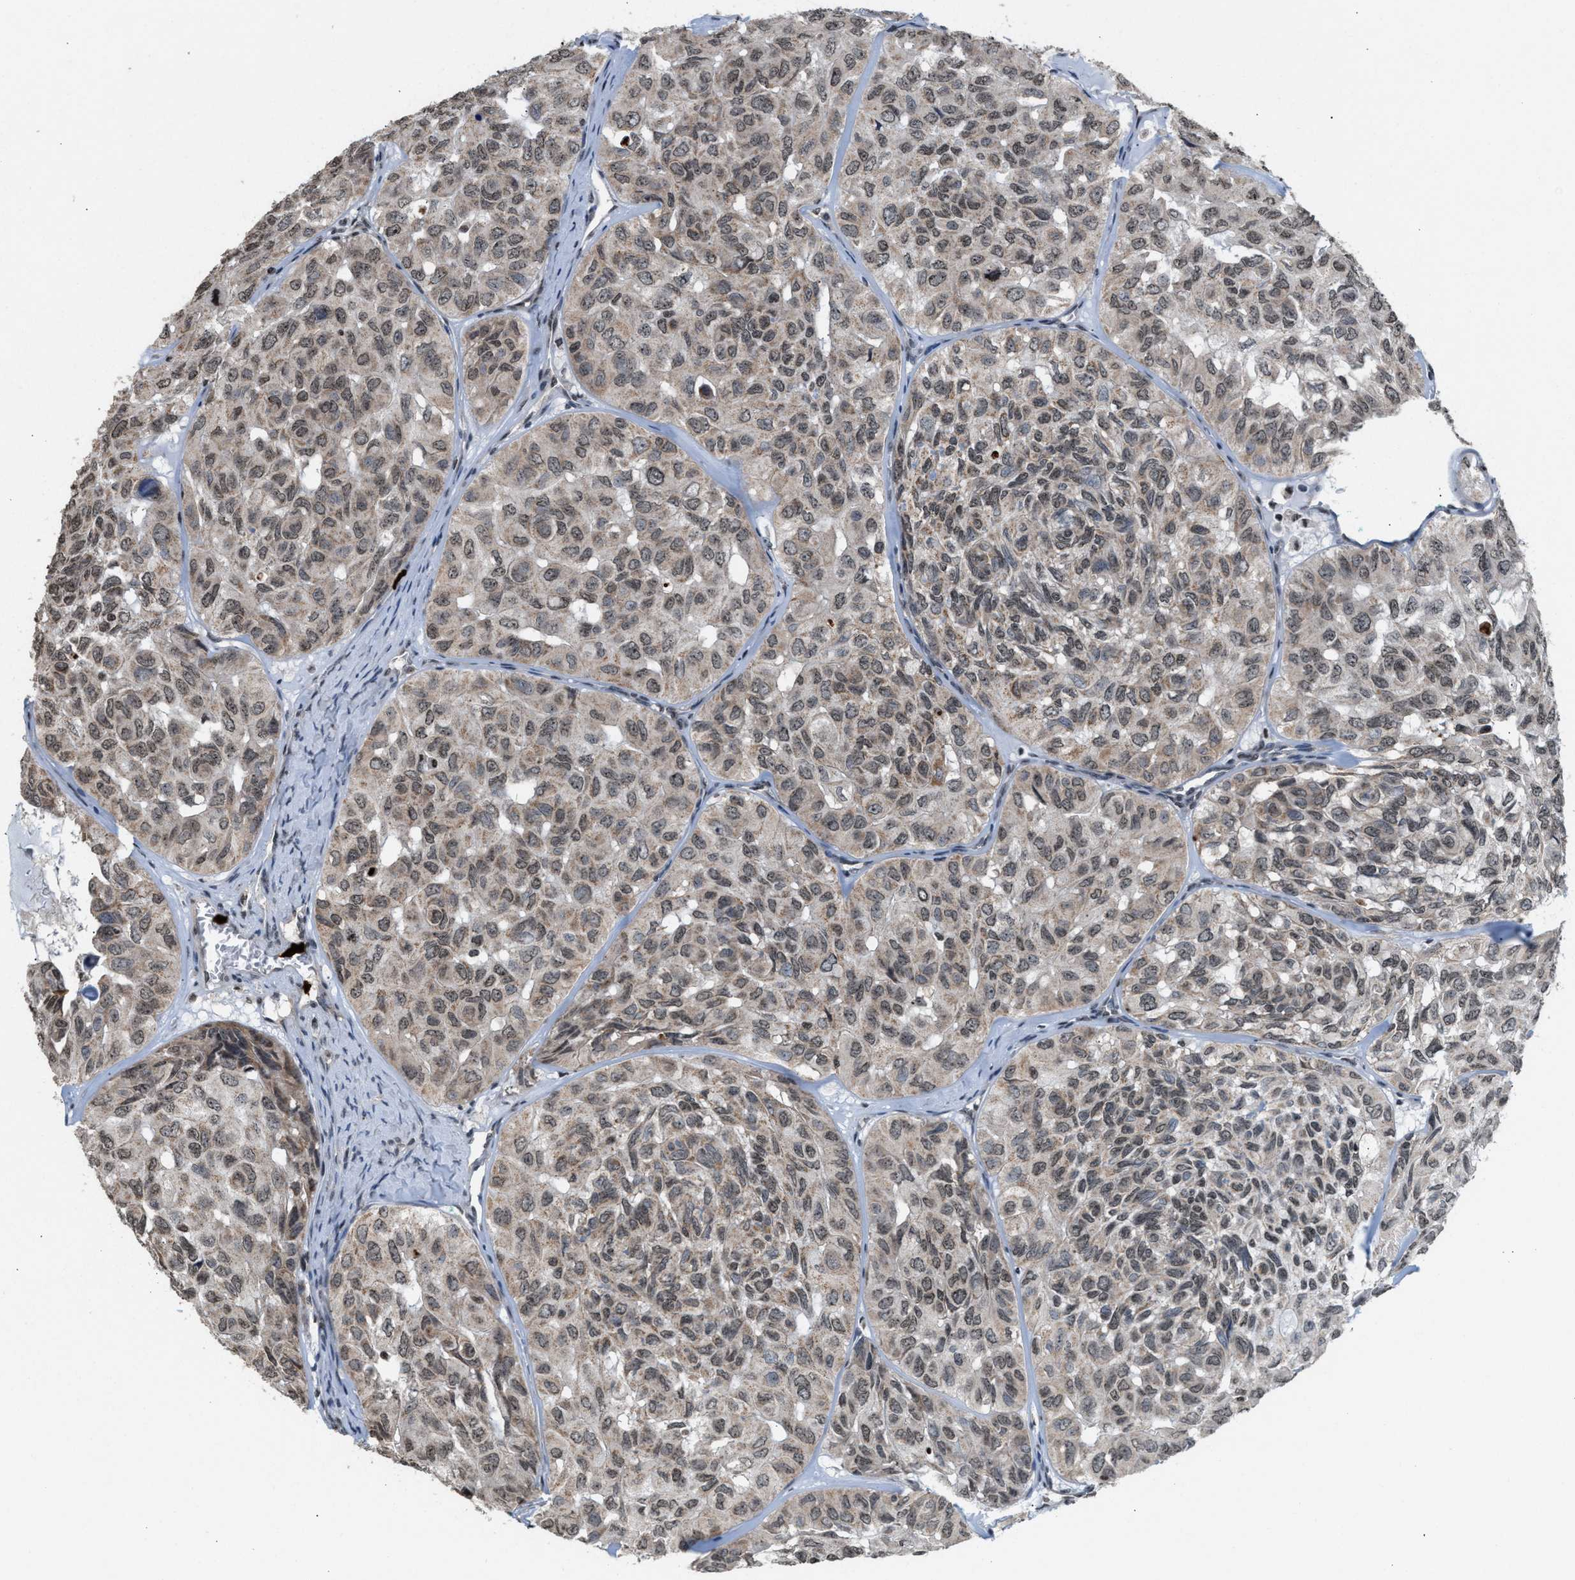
{"staining": {"intensity": "weak", "quantity": ">75%", "location": "cytoplasmic/membranous,nuclear"}, "tissue": "head and neck cancer", "cell_type": "Tumor cells", "image_type": "cancer", "snomed": [{"axis": "morphology", "description": "Adenocarcinoma, NOS"}, {"axis": "topography", "description": "Salivary gland, NOS"}, {"axis": "topography", "description": "Head-Neck"}], "caption": "Protein expression analysis of head and neck cancer exhibits weak cytoplasmic/membranous and nuclear staining in about >75% of tumor cells. Using DAB (3,3'-diaminobenzidine) (brown) and hematoxylin (blue) stains, captured at high magnification using brightfield microscopy.", "gene": "PRUNE2", "patient": {"sex": "female", "age": 76}}